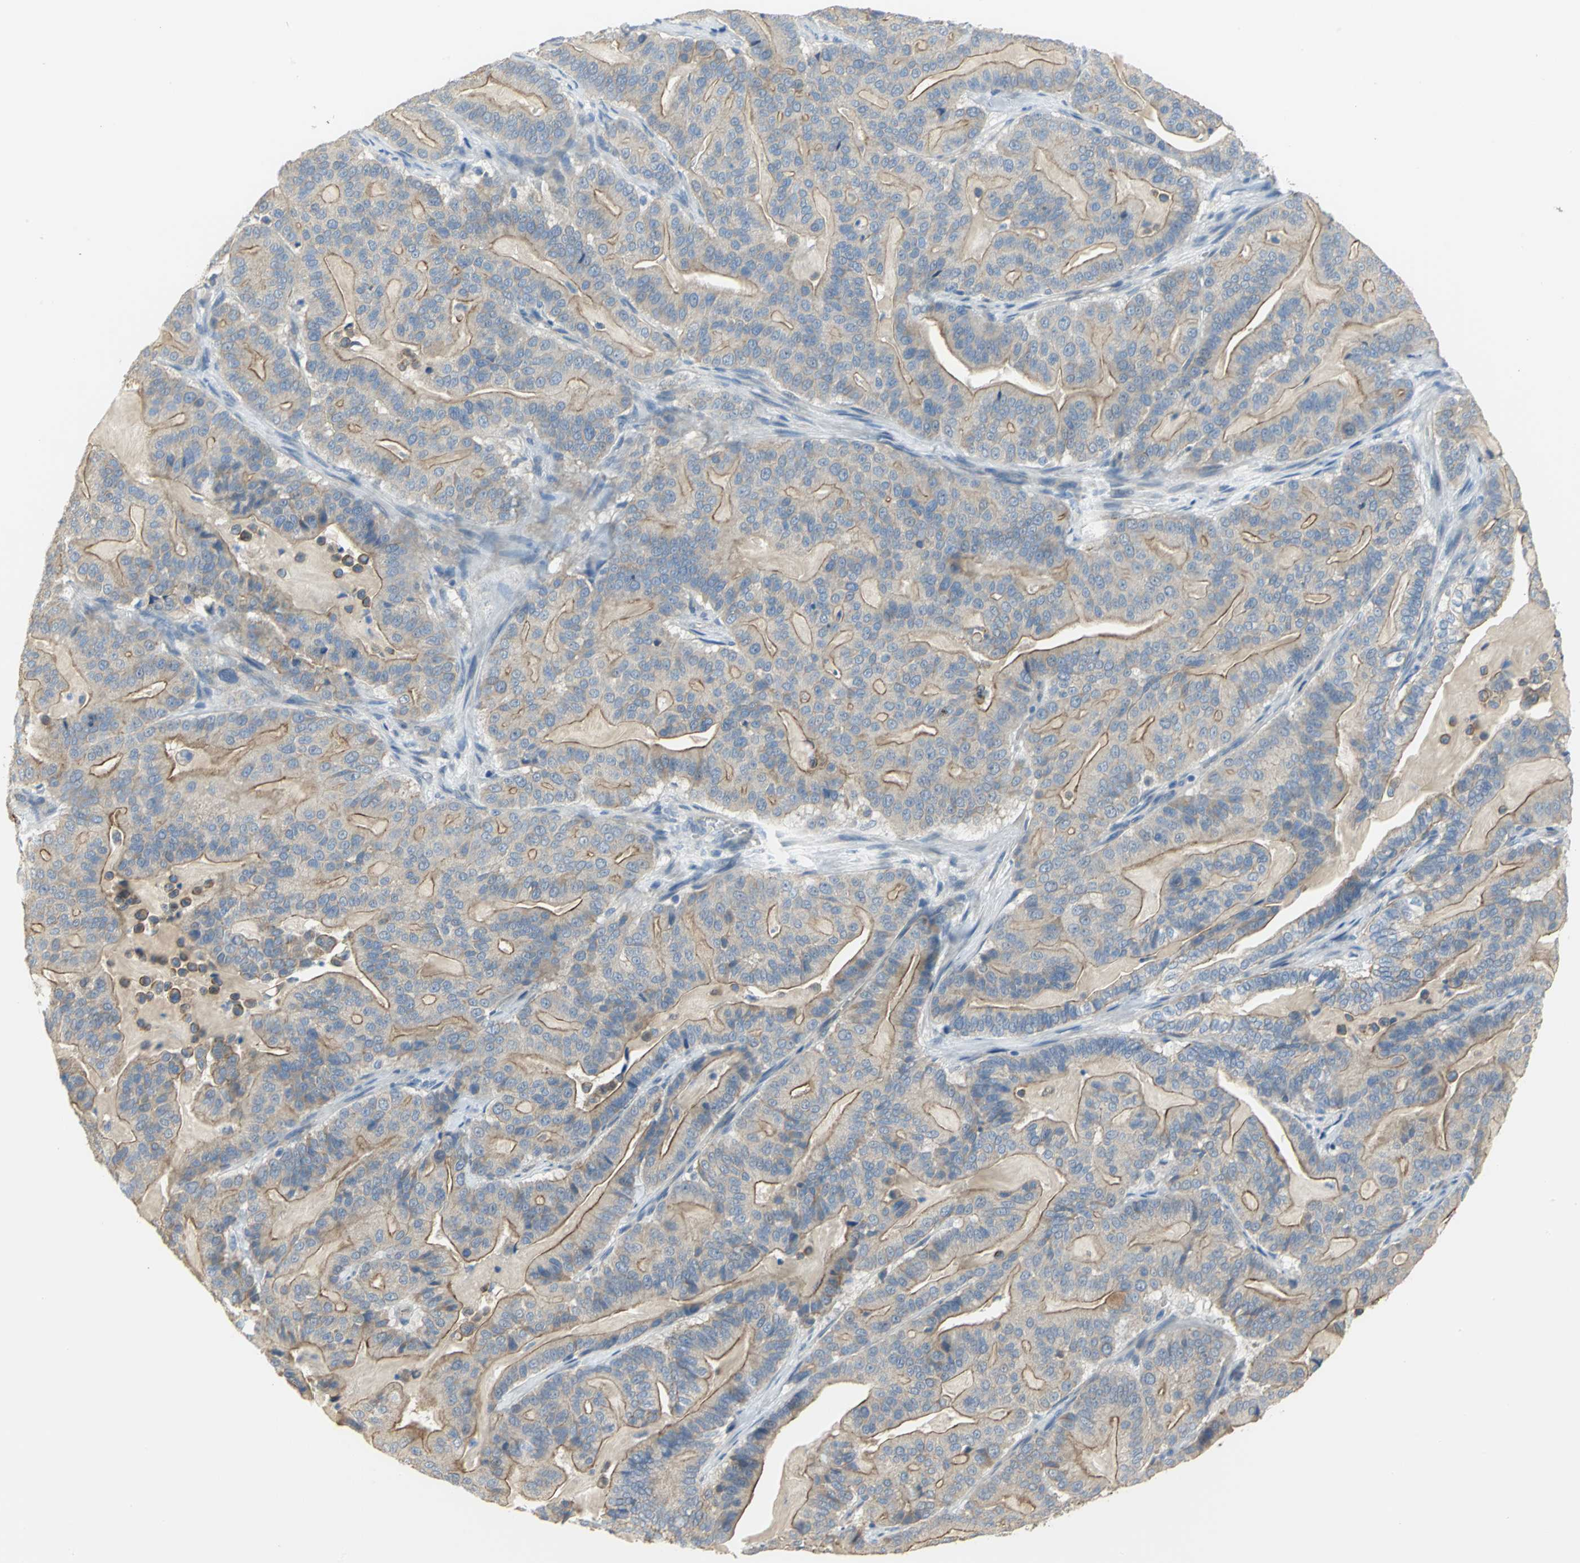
{"staining": {"intensity": "weak", "quantity": ">75%", "location": "cytoplasmic/membranous"}, "tissue": "pancreatic cancer", "cell_type": "Tumor cells", "image_type": "cancer", "snomed": [{"axis": "morphology", "description": "Adenocarcinoma, NOS"}, {"axis": "topography", "description": "Pancreas"}], "caption": "This image demonstrates IHC staining of human pancreatic adenocarcinoma, with low weak cytoplasmic/membranous positivity in approximately >75% of tumor cells.", "gene": "HTR1F", "patient": {"sex": "male", "age": 63}}